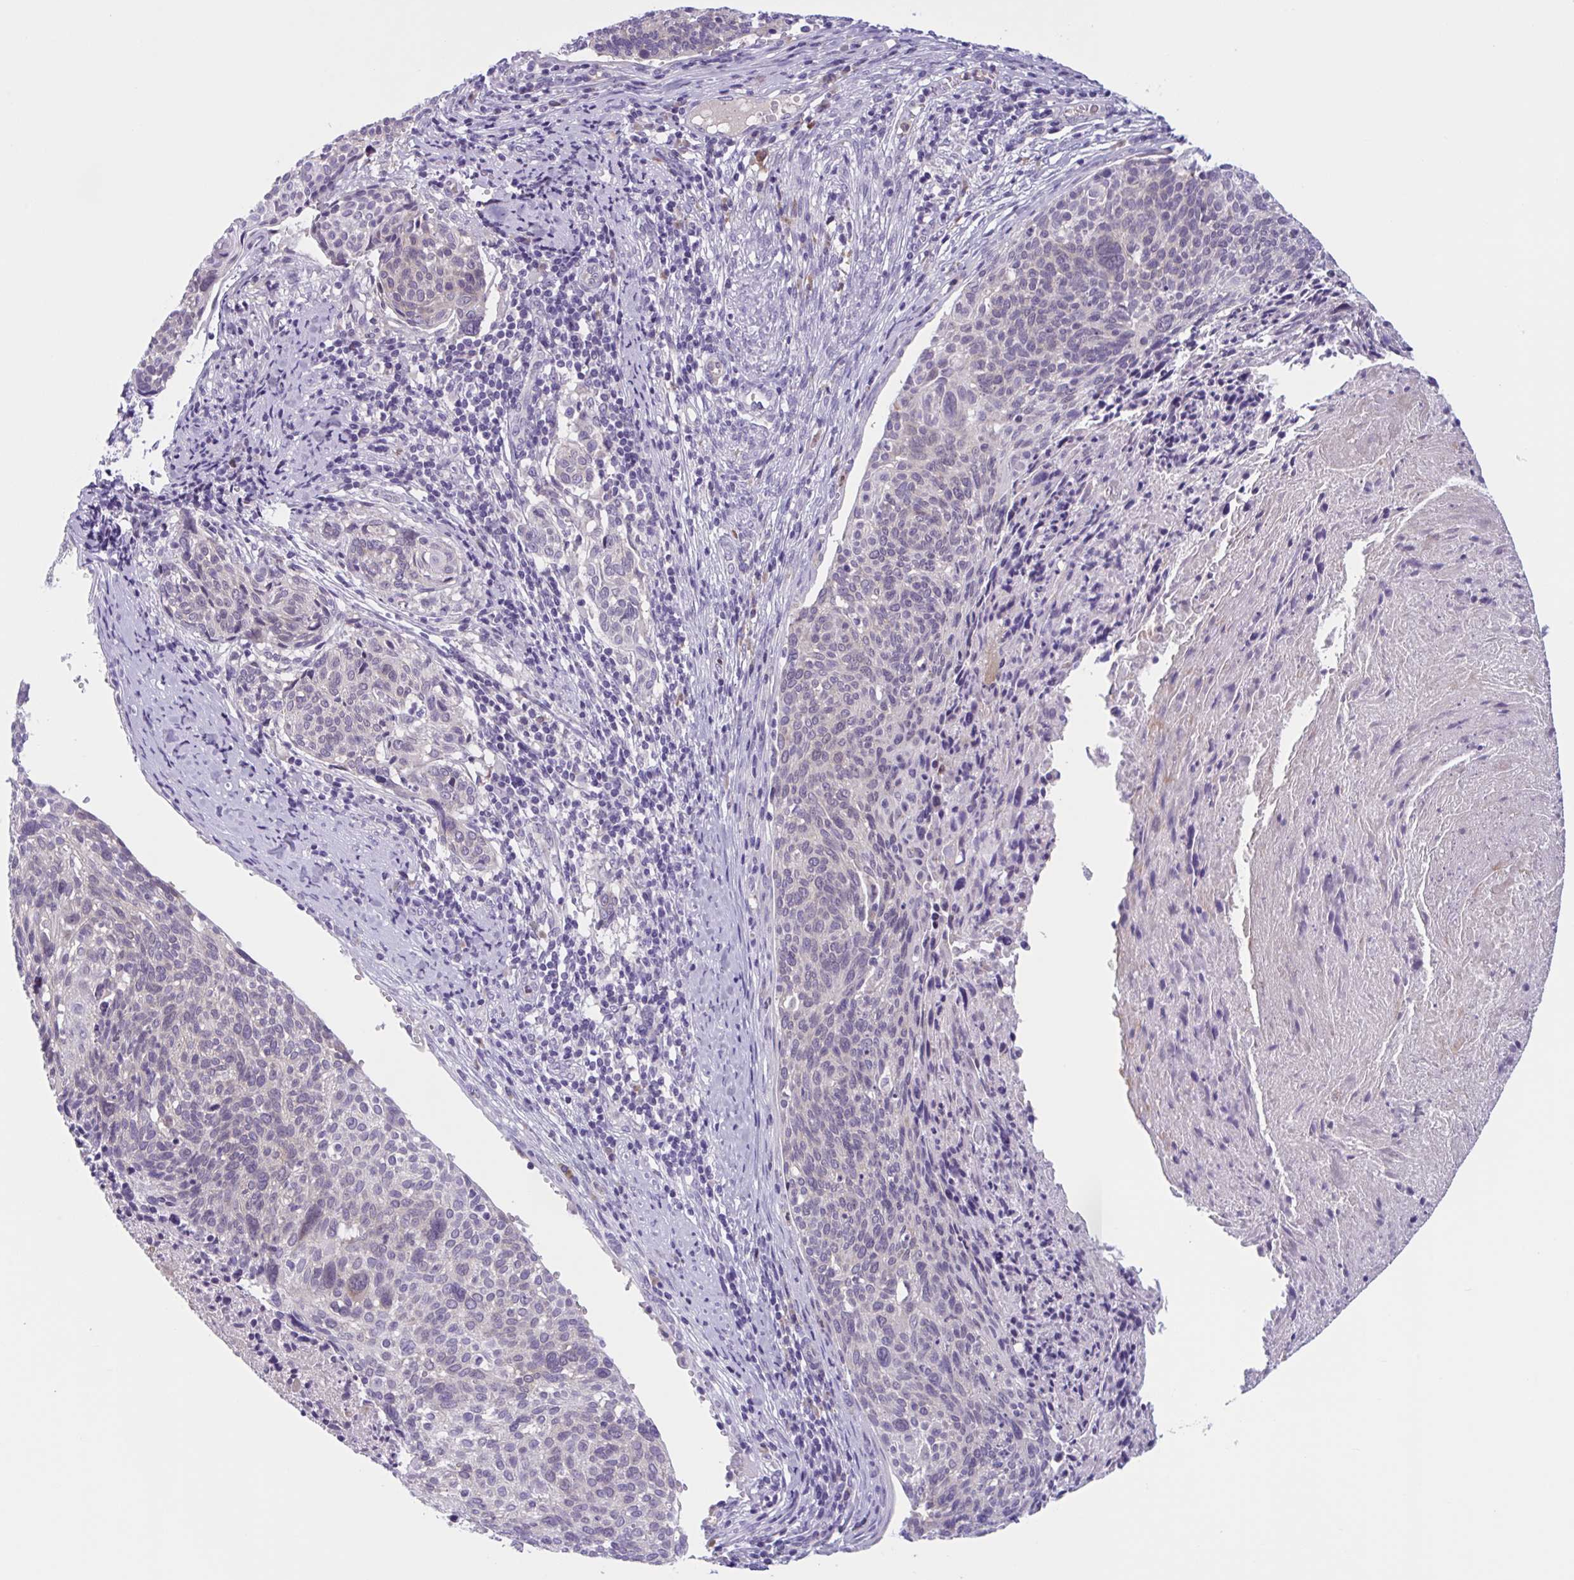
{"staining": {"intensity": "negative", "quantity": "none", "location": "none"}, "tissue": "cervical cancer", "cell_type": "Tumor cells", "image_type": "cancer", "snomed": [{"axis": "morphology", "description": "Squamous cell carcinoma, NOS"}, {"axis": "topography", "description": "Cervix"}], "caption": "Cervical cancer (squamous cell carcinoma) was stained to show a protein in brown. There is no significant staining in tumor cells.", "gene": "WNT9B", "patient": {"sex": "female", "age": 49}}